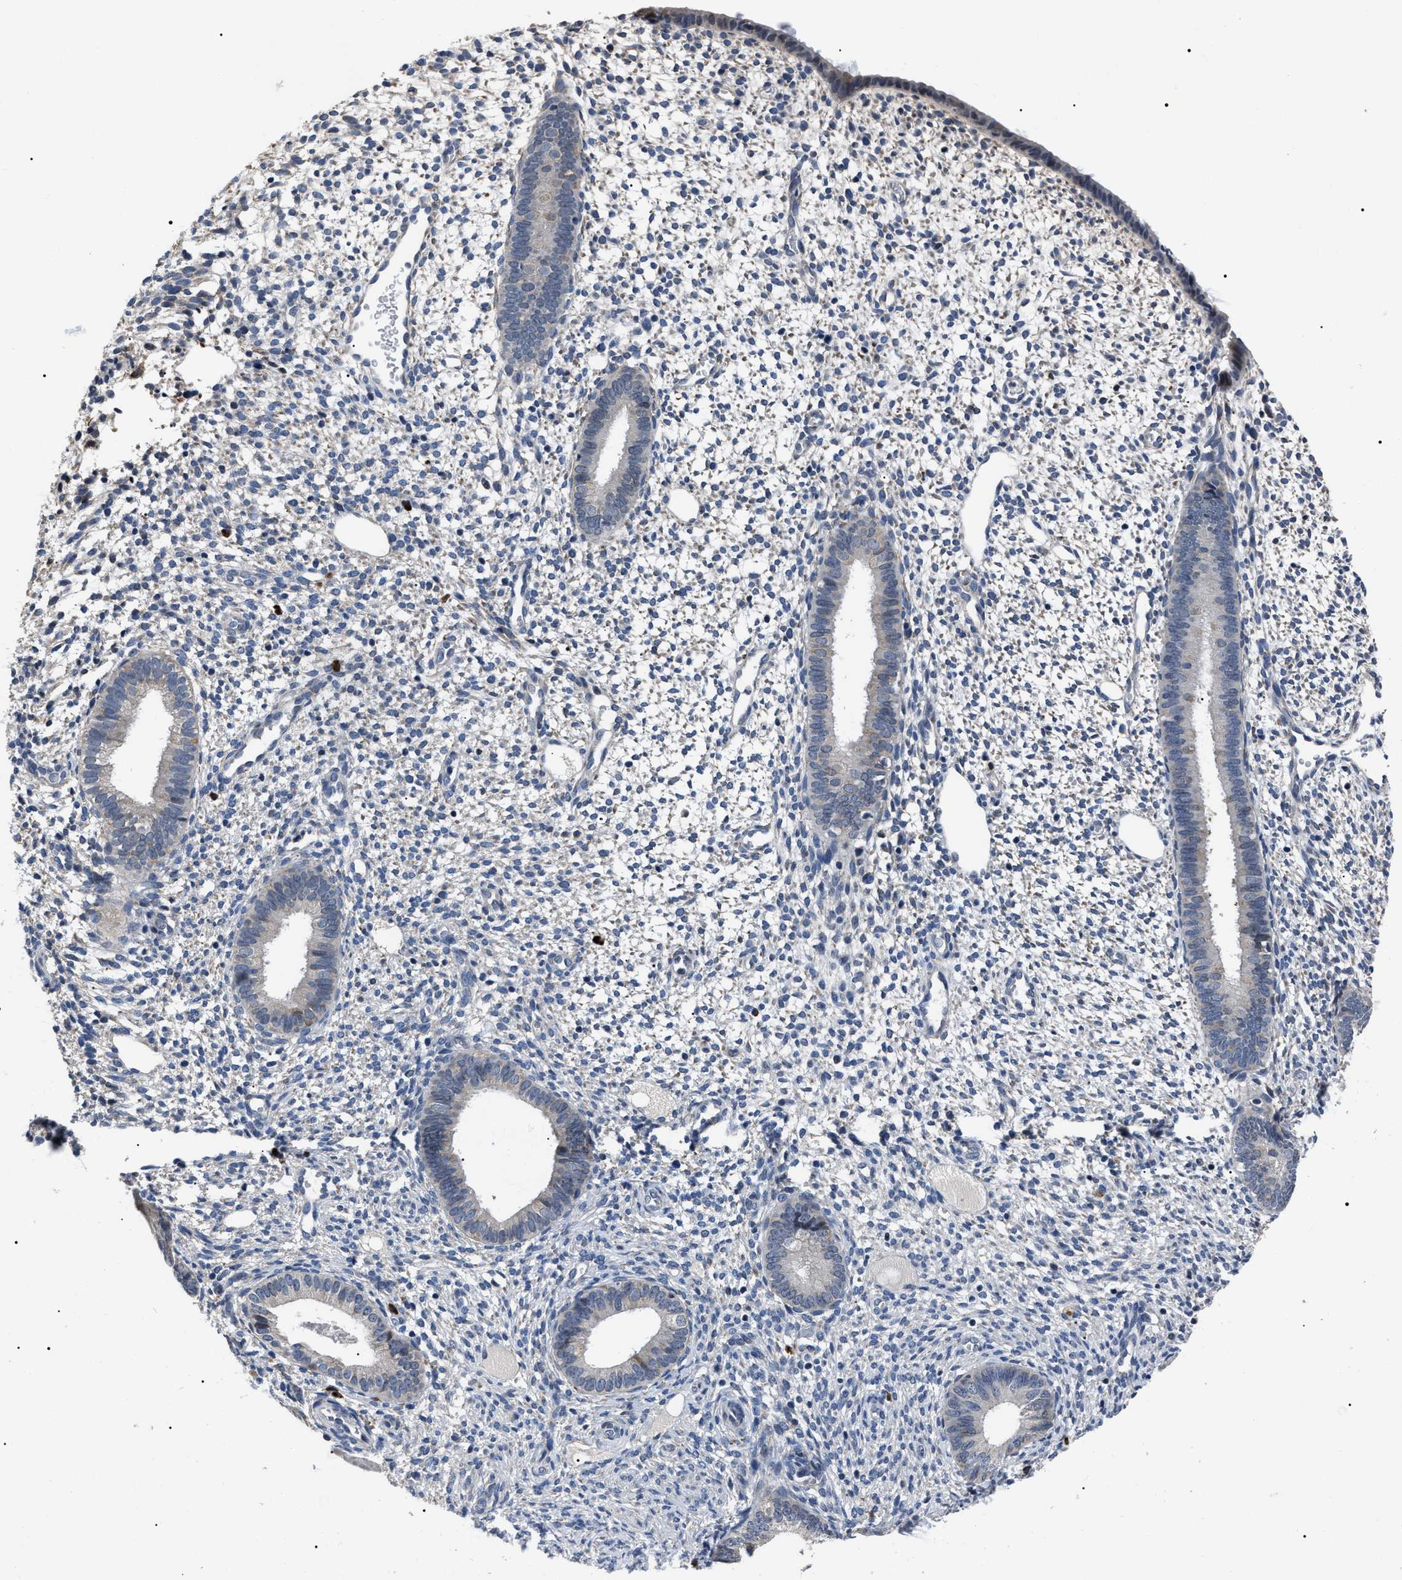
{"staining": {"intensity": "negative", "quantity": "none", "location": "none"}, "tissue": "endometrium", "cell_type": "Cells in endometrial stroma", "image_type": "normal", "snomed": [{"axis": "morphology", "description": "Normal tissue, NOS"}, {"axis": "topography", "description": "Endometrium"}], "caption": "An immunohistochemistry image of unremarkable endometrium is shown. There is no staining in cells in endometrial stroma of endometrium.", "gene": "LRRC14", "patient": {"sex": "female", "age": 46}}